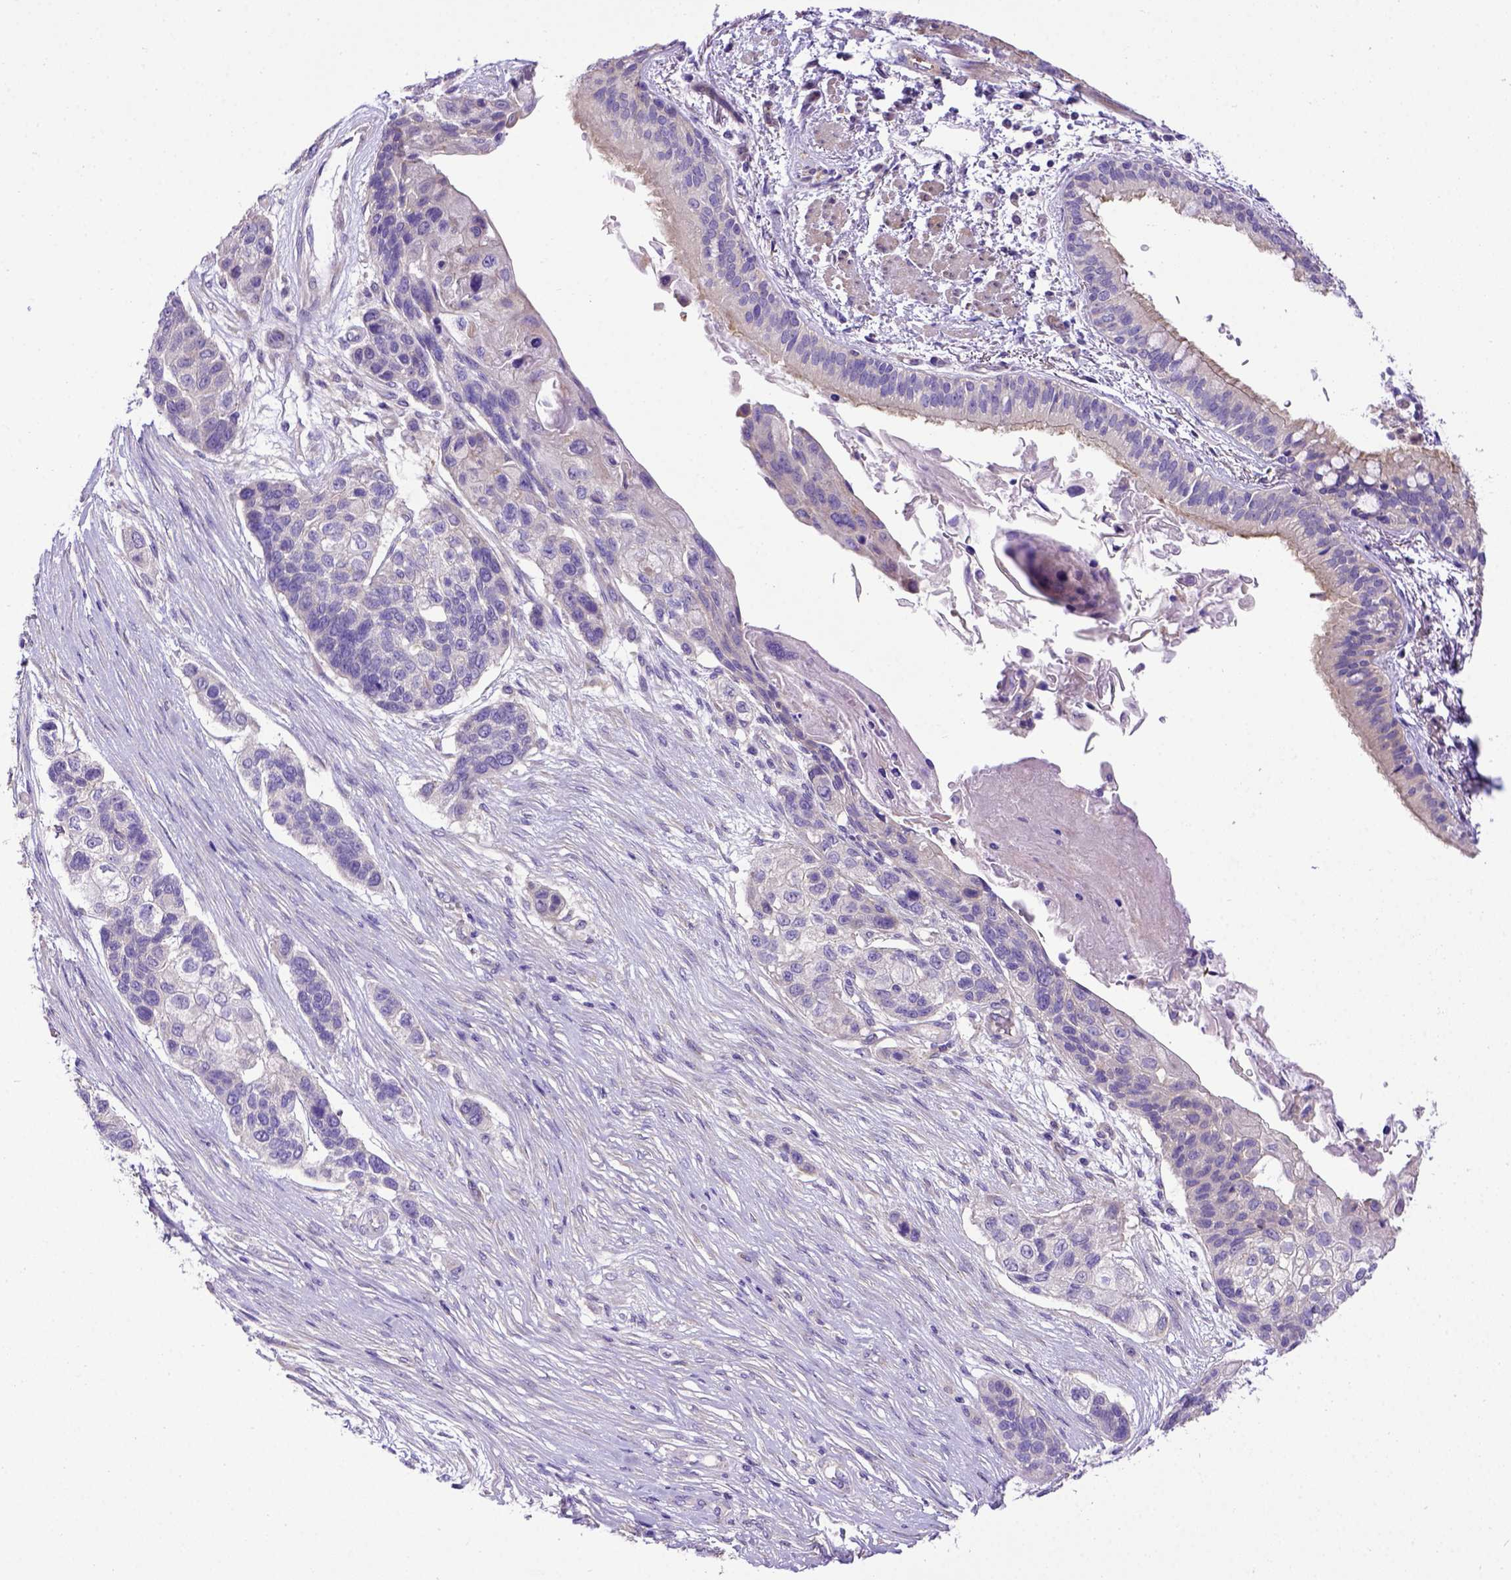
{"staining": {"intensity": "negative", "quantity": "none", "location": "none"}, "tissue": "lung cancer", "cell_type": "Tumor cells", "image_type": "cancer", "snomed": [{"axis": "morphology", "description": "Squamous cell carcinoma, NOS"}, {"axis": "topography", "description": "Lung"}], "caption": "DAB (3,3'-diaminobenzidine) immunohistochemical staining of lung cancer (squamous cell carcinoma) demonstrates no significant staining in tumor cells. (Brightfield microscopy of DAB (3,3'-diaminobenzidine) immunohistochemistry at high magnification).", "gene": "ADAM12", "patient": {"sex": "male", "age": 69}}